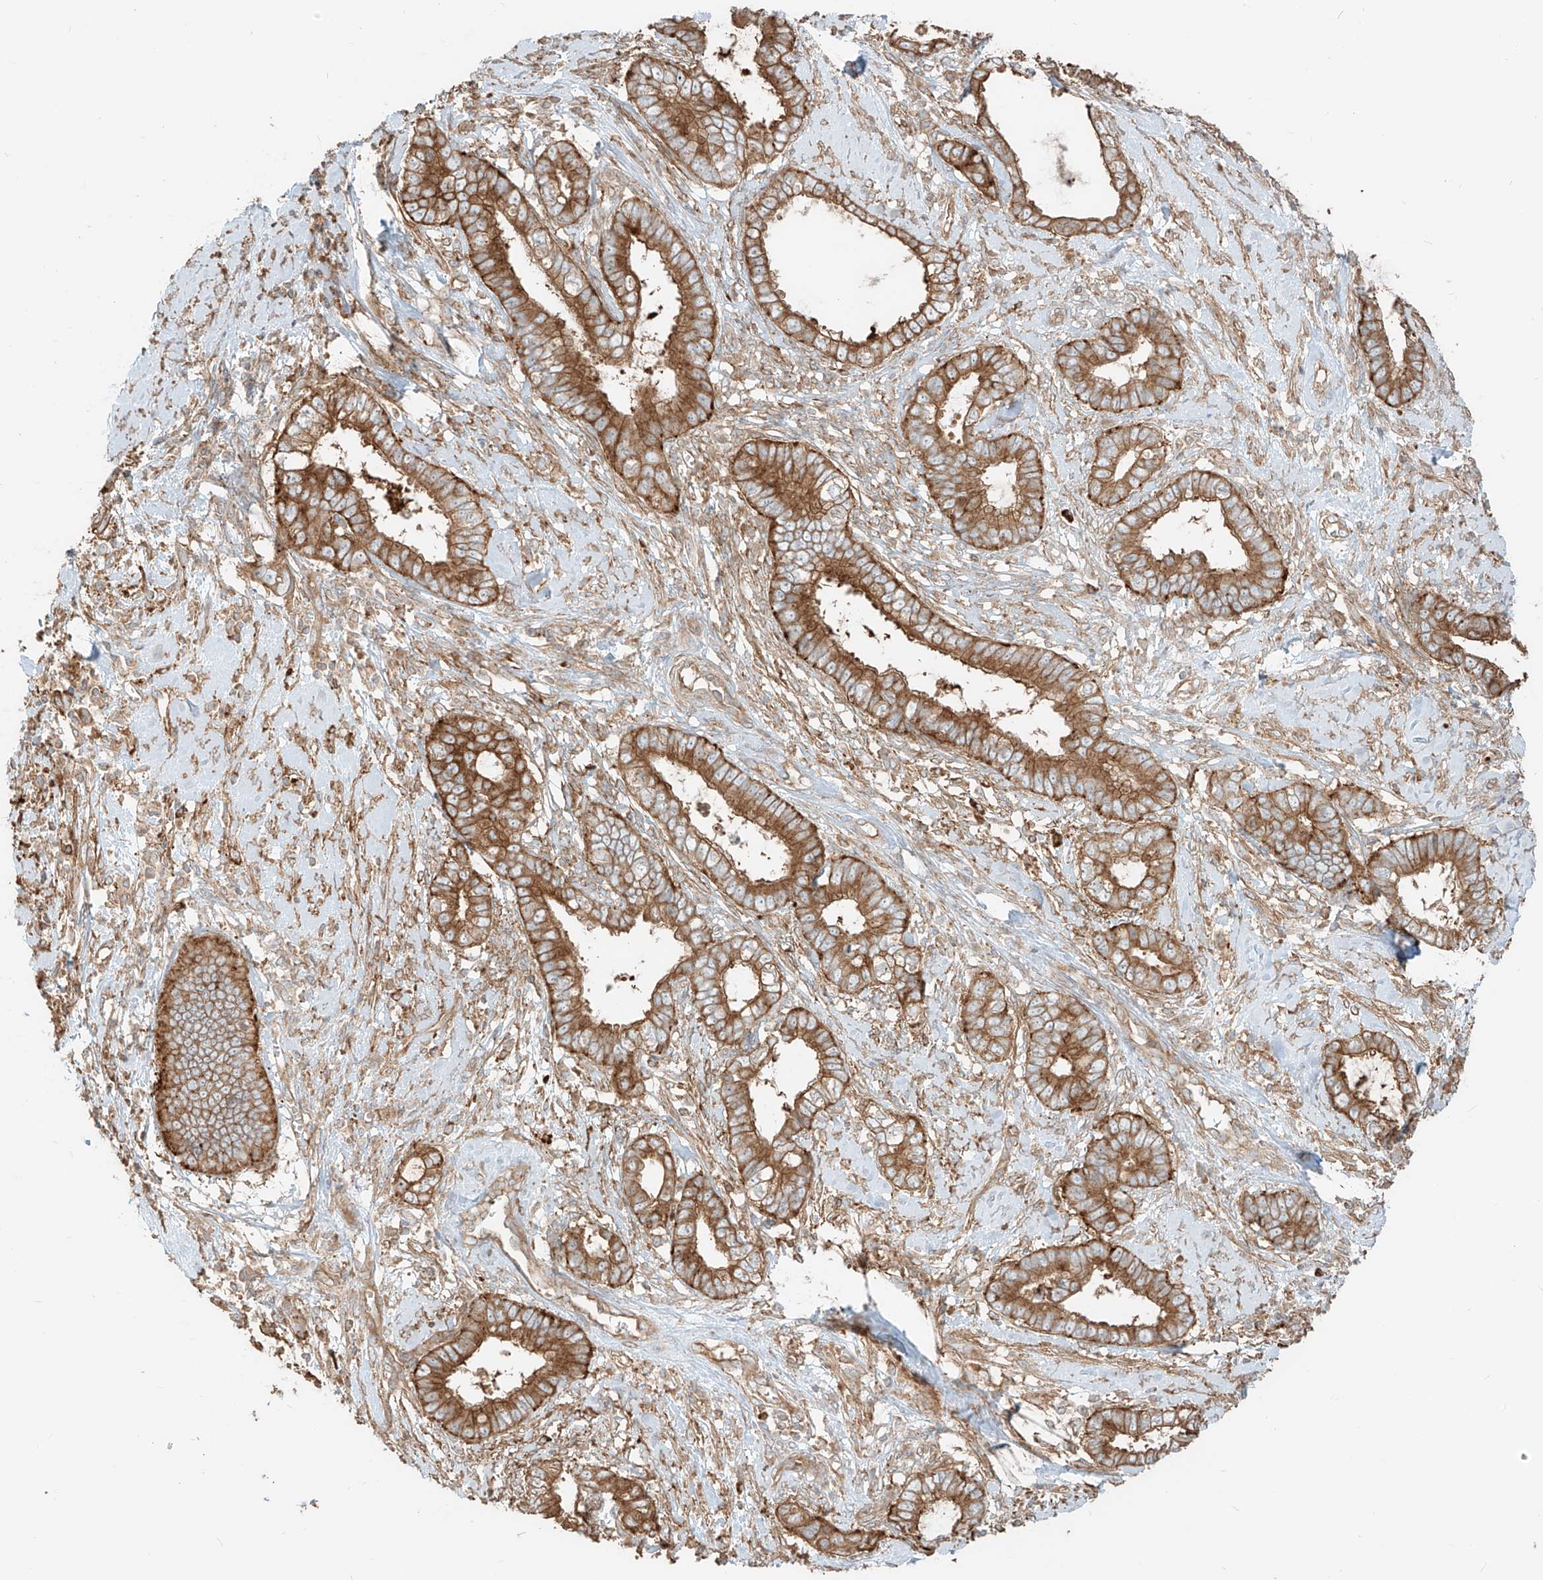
{"staining": {"intensity": "strong", "quantity": ">75%", "location": "cytoplasmic/membranous"}, "tissue": "cervical cancer", "cell_type": "Tumor cells", "image_type": "cancer", "snomed": [{"axis": "morphology", "description": "Adenocarcinoma, NOS"}, {"axis": "topography", "description": "Cervix"}], "caption": "High-magnification brightfield microscopy of adenocarcinoma (cervical) stained with DAB (3,3'-diaminobenzidine) (brown) and counterstained with hematoxylin (blue). tumor cells exhibit strong cytoplasmic/membranous expression is appreciated in about>75% of cells.", "gene": "CCDC115", "patient": {"sex": "female", "age": 44}}